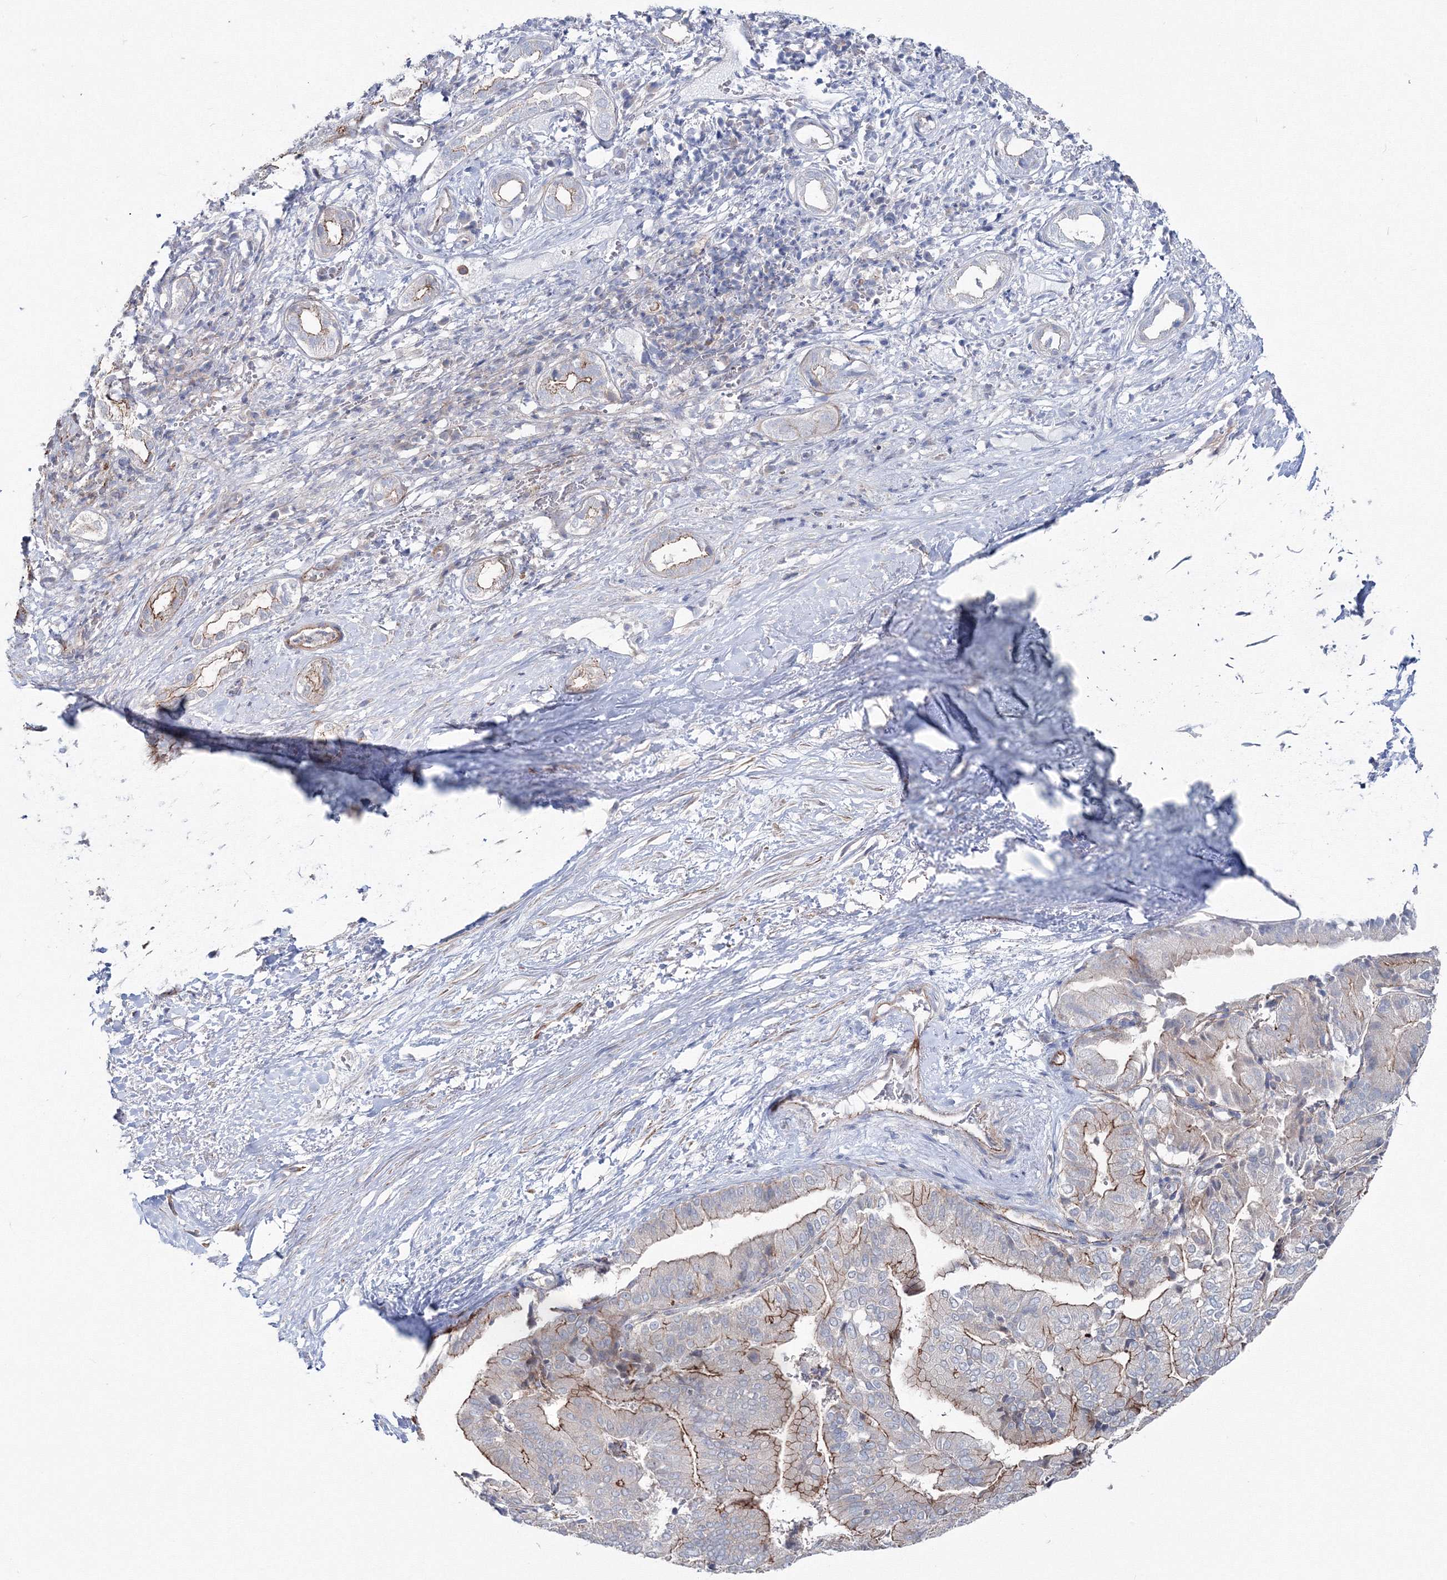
{"staining": {"intensity": "moderate", "quantity": "25%-75%", "location": "cytoplasmic/membranous"}, "tissue": "liver cancer", "cell_type": "Tumor cells", "image_type": "cancer", "snomed": [{"axis": "morphology", "description": "Cholangiocarcinoma"}, {"axis": "topography", "description": "Liver"}], "caption": "Approximately 25%-75% of tumor cells in human liver cholangiocarcinoma reveal moderate cytoplasmic/membranous protein expression as visualized by brown immunohistochemical staining.", "gene": "GGA2", "patient": {"sex": "female", "age": 75}}